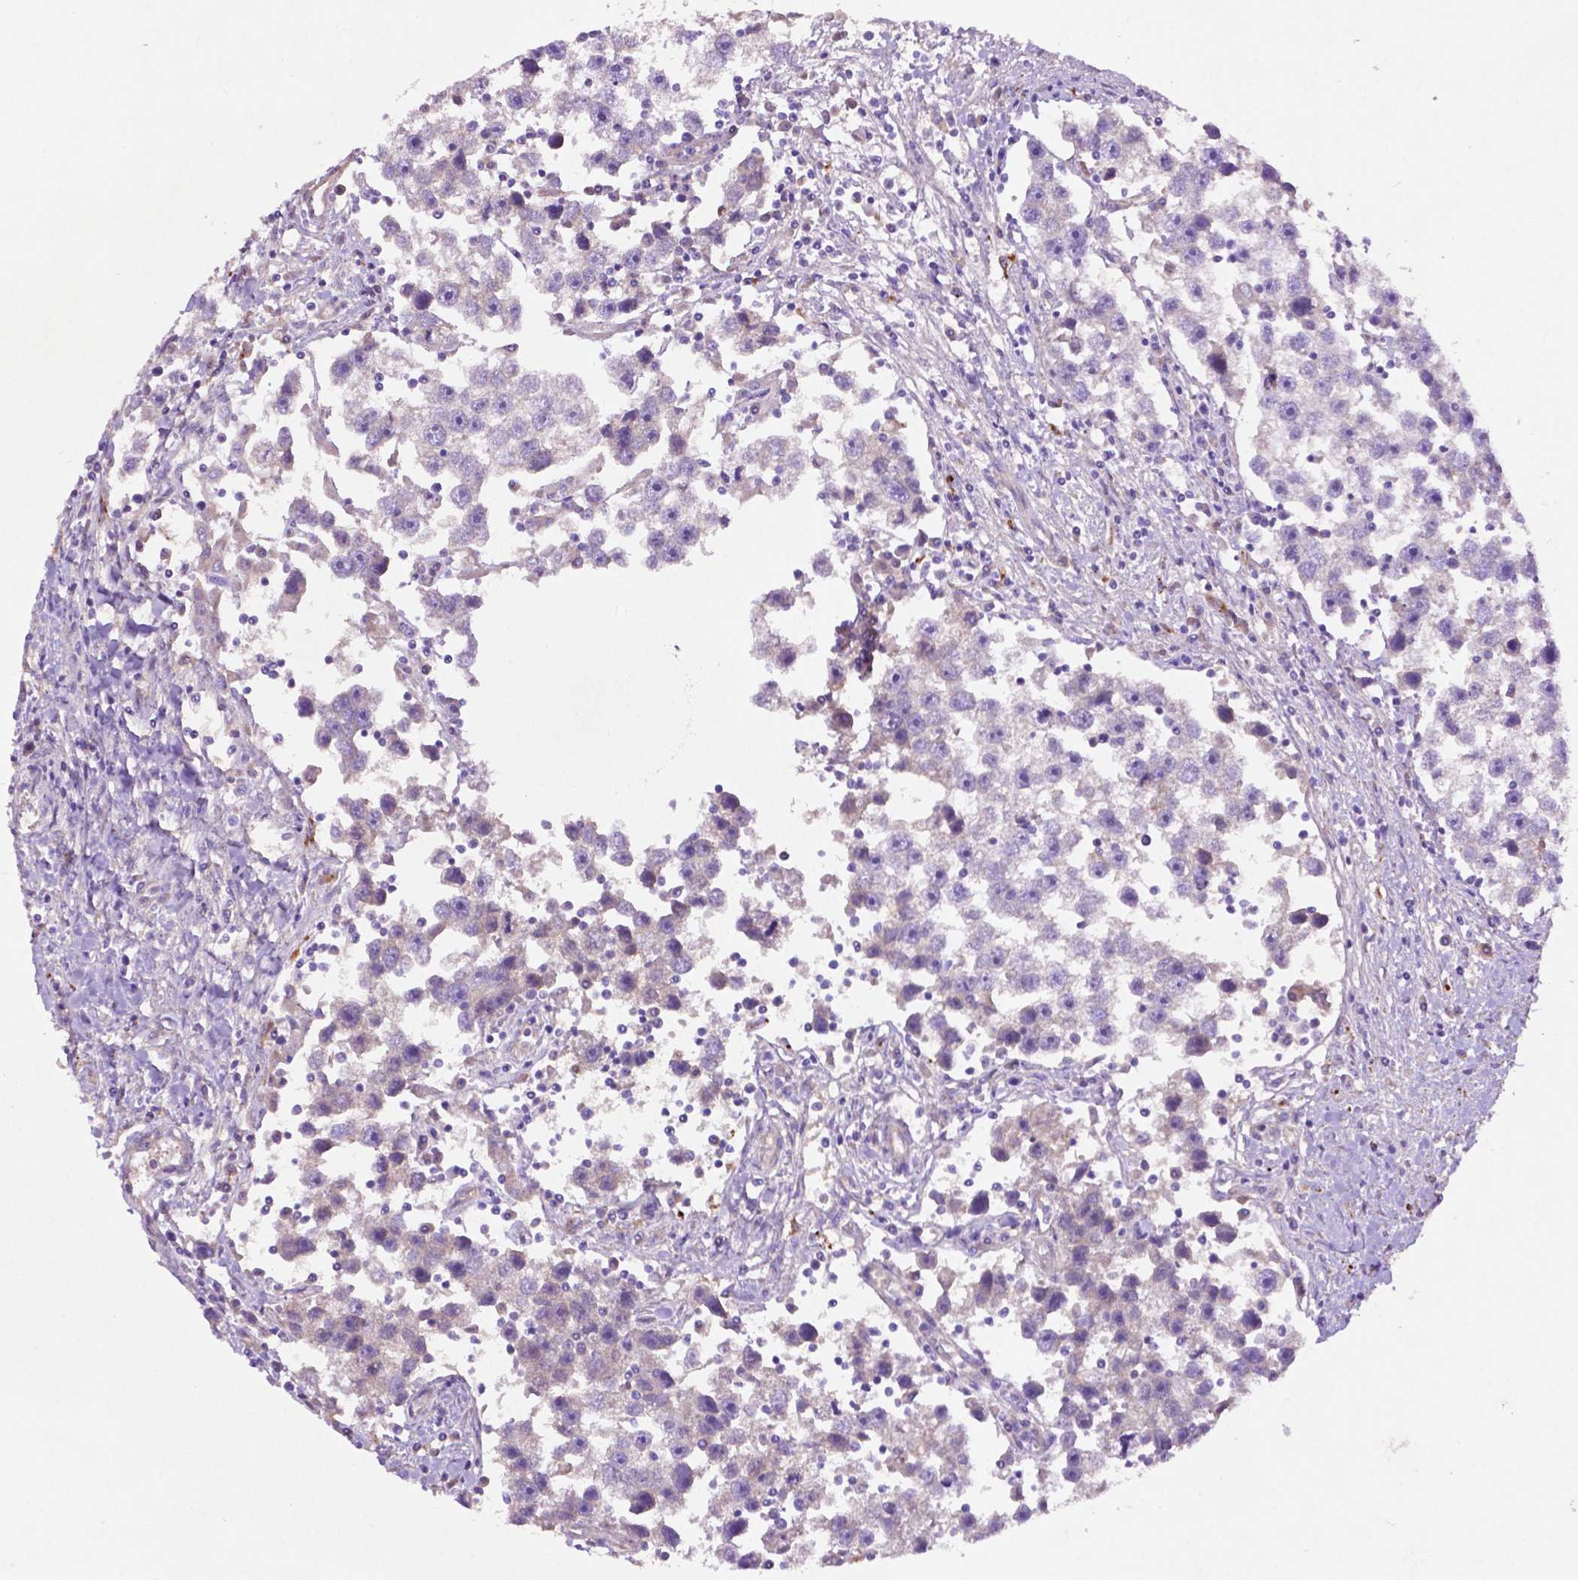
{"staining": {"intensity": "negative", "quantity": "none", "location": "none"}, "tissue": "testis cancer", "cell_type": "Tumor cells", "image_type": "cancer", "snomed": [{"axis": "morphology", "description": "Seminoma, NOS"}, {"axis": "topography", "description": "Testis"}], "caption": "This is a image of immunohistochemistry (IHC) staining of seminoma (testis), which shows no staining in tumor cells.", "gene": "GDPD5", "patient": {"sex": "male", "age": 30}}